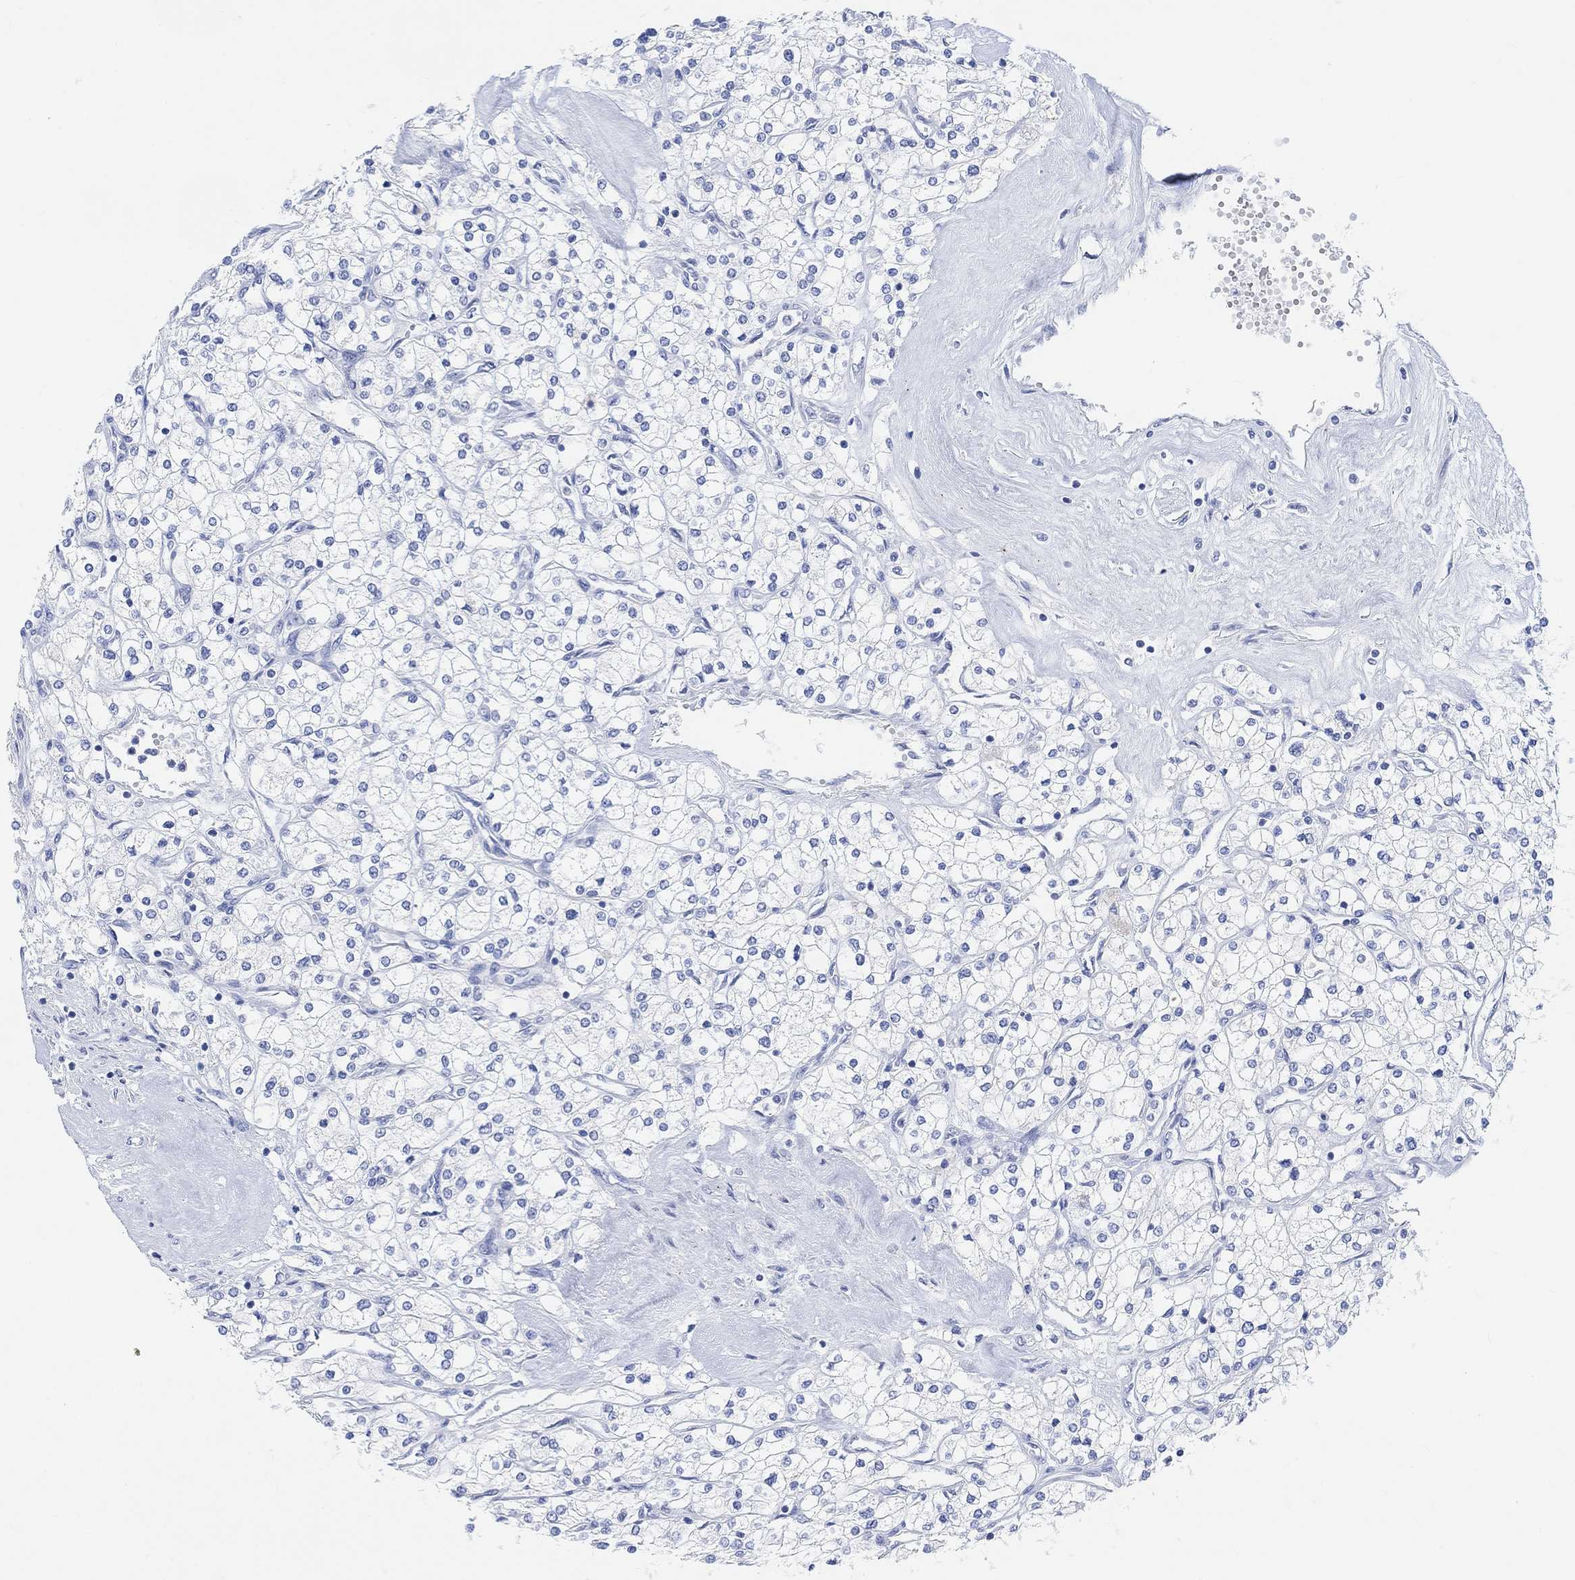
{"staining": {"intensity": "negative", "quantity": "none", "location": "none"}, "tissue": "renal cancer", "cell_type": "Tumor cells", "image_type": "cancer", "snomed": [{"axis": "morphology", "description": "Adenocarcinoma, NOS"}, {"axis": "topography", "description": "Kidney"}], "caption": "This is a photomicrograph of immunohistochemistry staining of adenocarcinoma (renal), which shows no staining in tumor cells.", "gene": "ENO4", "patient": {"sex": "male", "age": 80}}